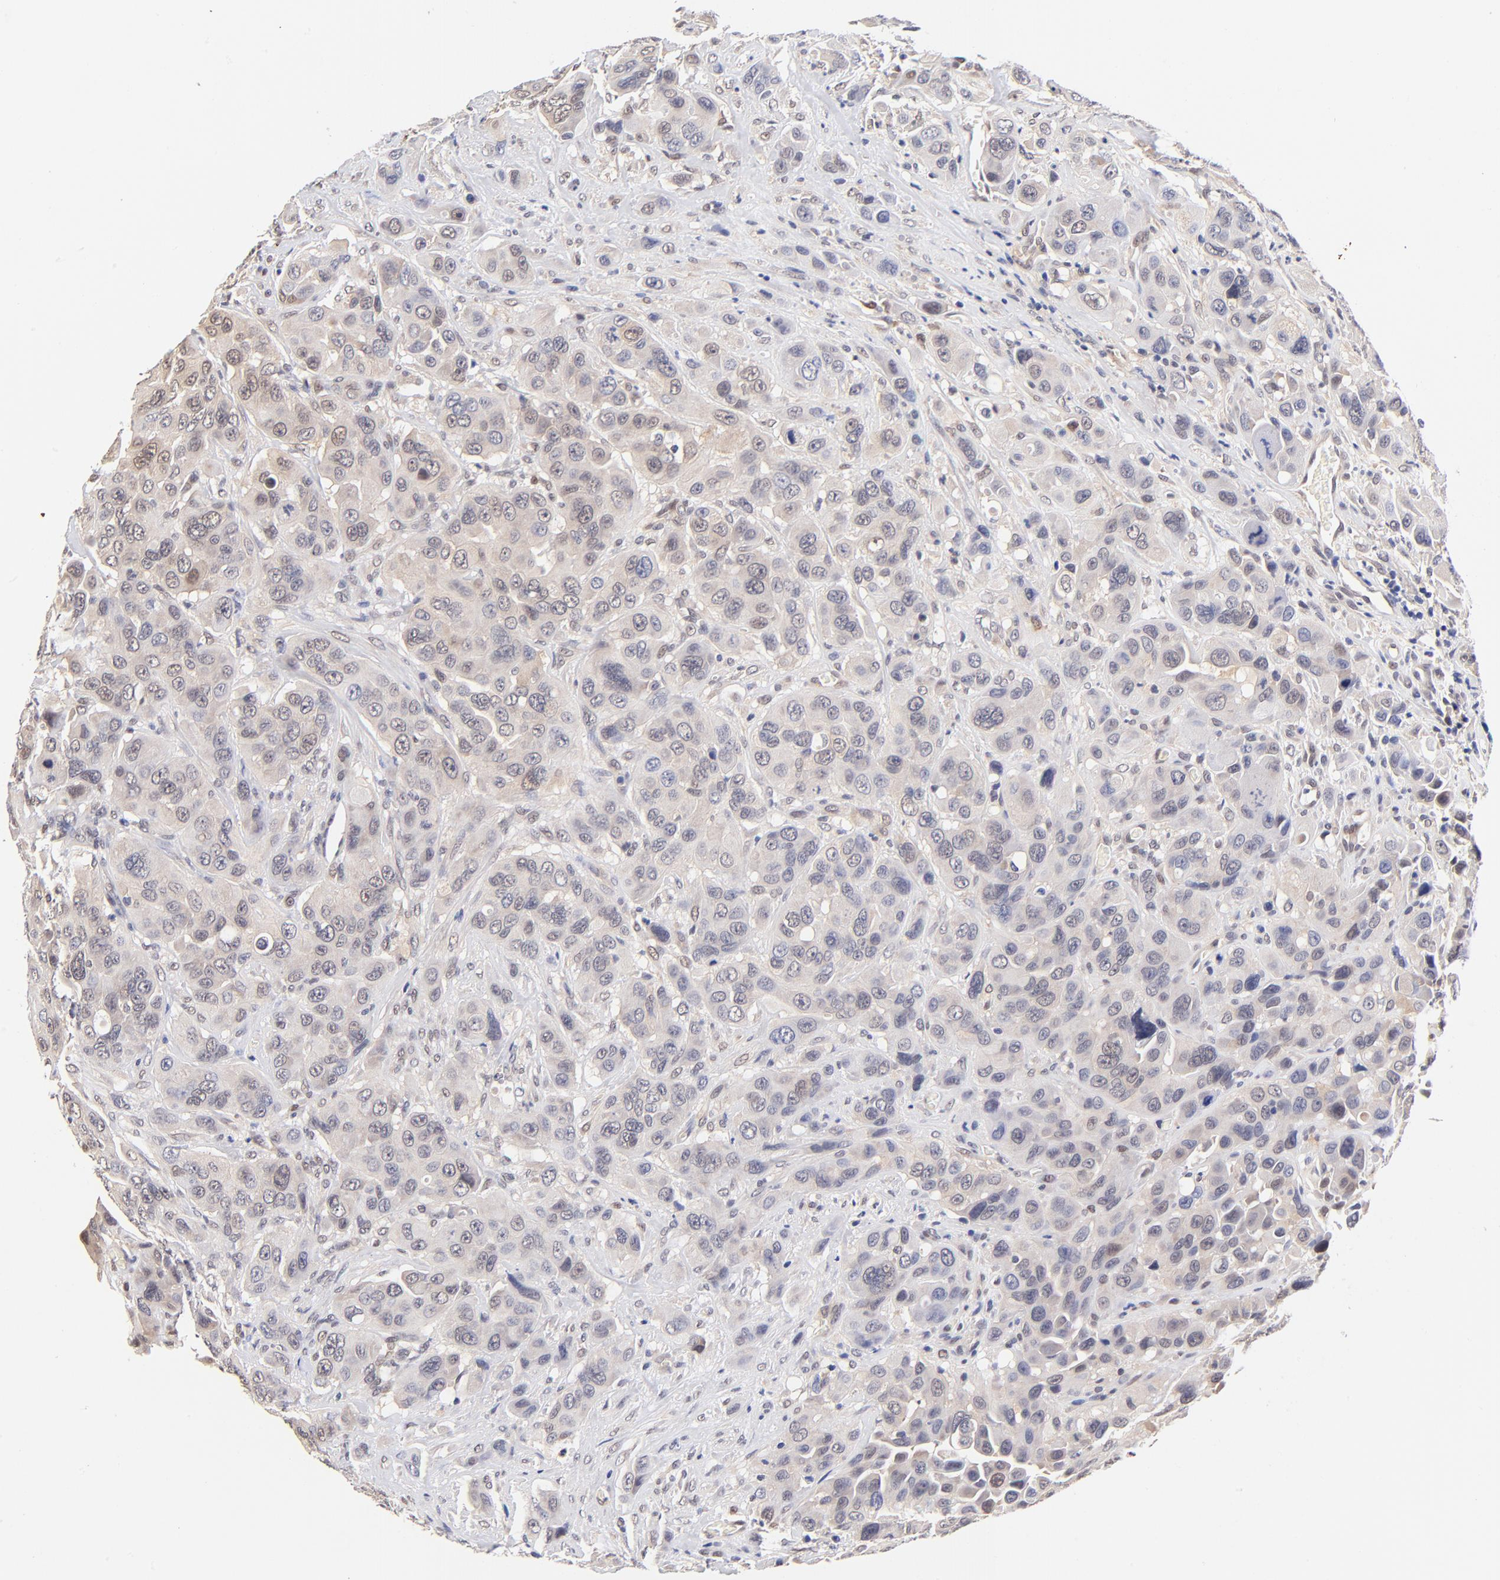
{"staining": {"intensity": "weak", "quantity": "<25%", "location": "cytoplasmic/membranous,nuclear"}, "tissue": "urothelial cancer", "cell_type": "Tumor cells", "image_type": "cancer", "snomed": [{"axis": "morphology", "description": "Urothelial carcinoma, High grade"}, {"axis": "topography", "description": "Urinary bladder"}], "caption": "Immunohistochemistry (IHC) image of neoplastic tissue: human urothelial carcinoma (high-grade) stained with DAB (3,3'-diaminobenzidine) reveals no significant protein staining in tumor cells.", "gene": "TXNL1", "patient": {"sex": "male", "age": 73}}